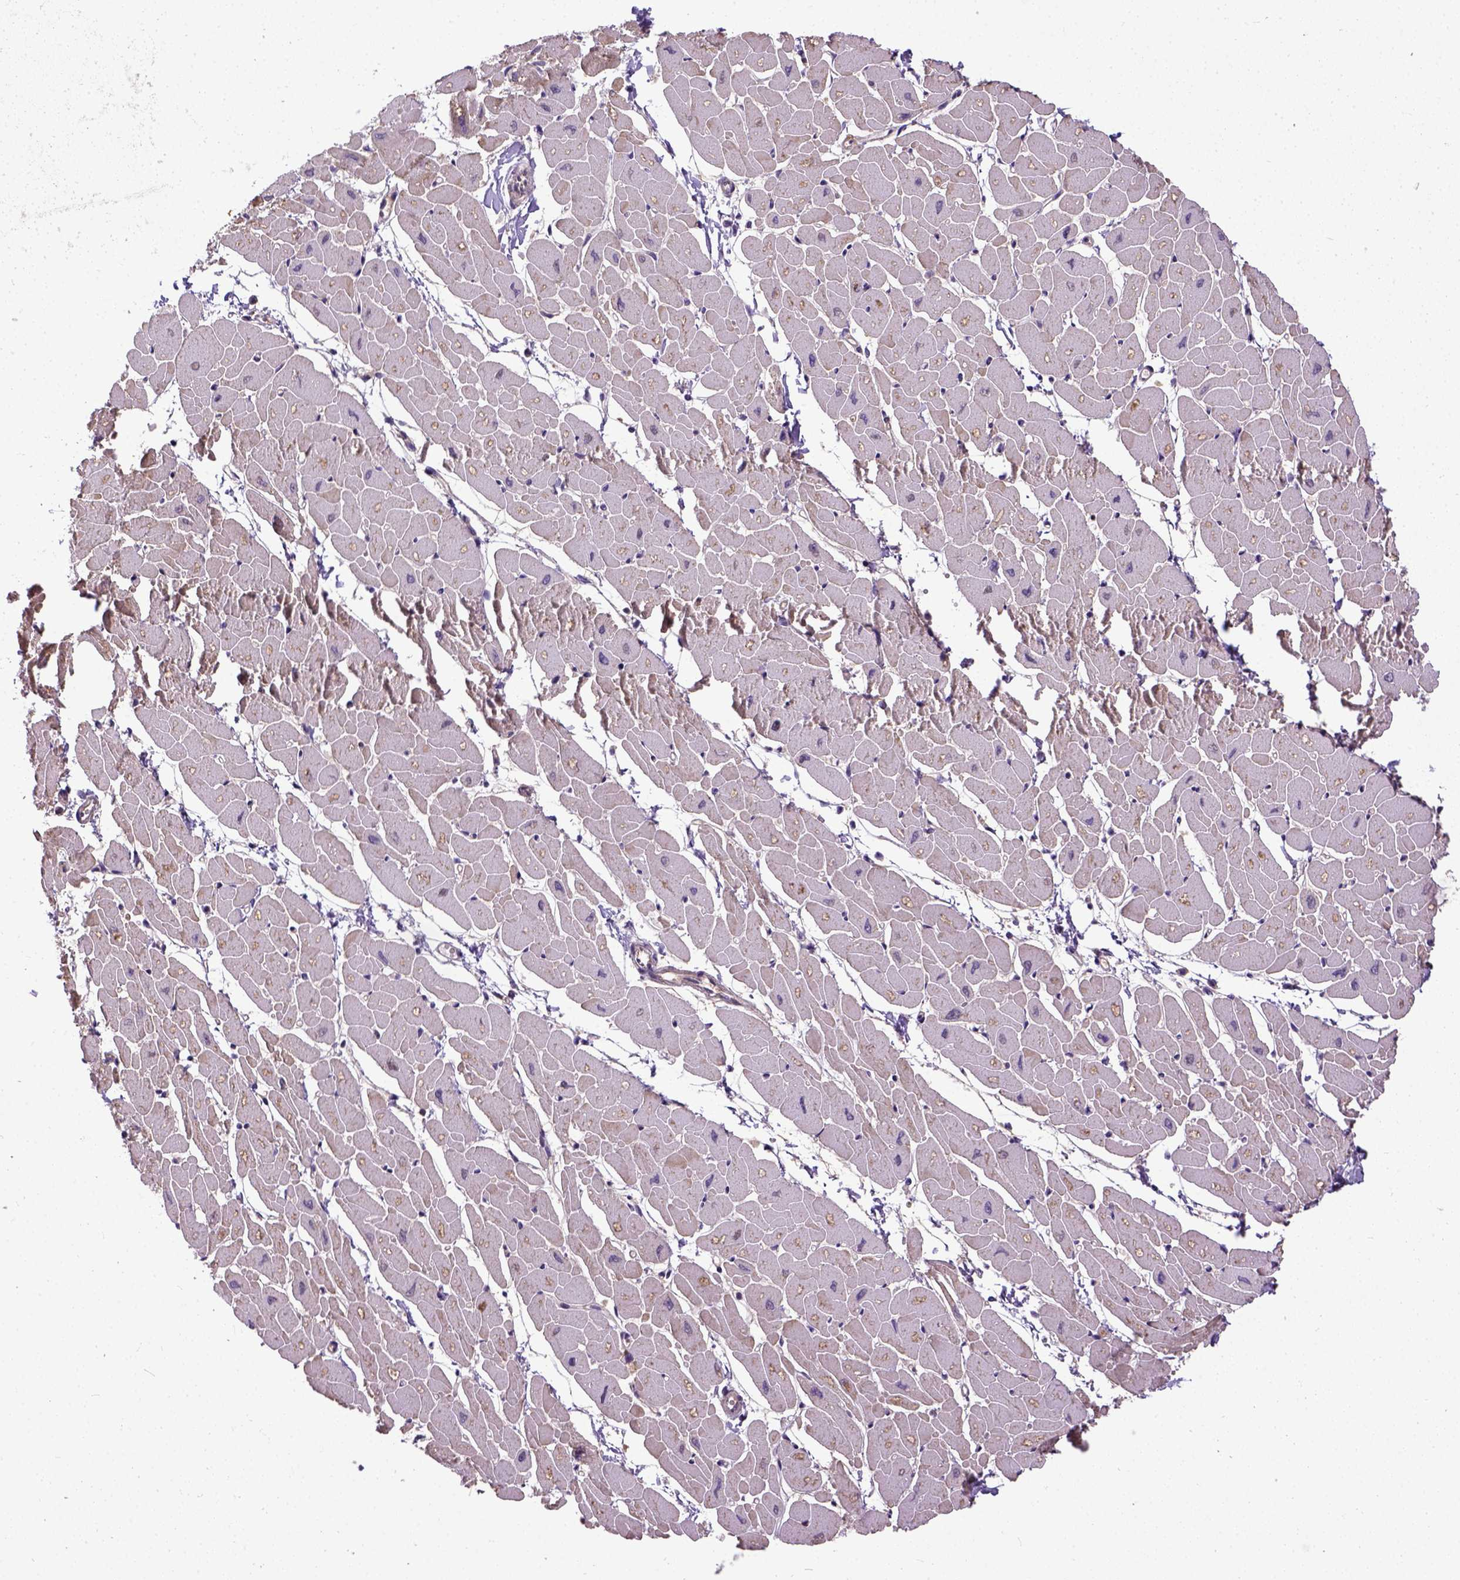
{"staining": {"intensity": "strong", "quantity": "<25%", "location": "nuclear"}, "tissue": "heart muscle", "cell_type": "Cardiomyocytes", "image_type": "normal", "snomed": [{"axis": "morphology", "description": "Normal tissue, NOS"}, {"axis": "topography", "description": "Heart"}], "caption": "Protein staining demonstrates strong nuclear expression in approximately <25% of cardiomyocytes in benign heart muscle.", "gene": "UBA3", "patient": {"sex": "male", "age": 57}}